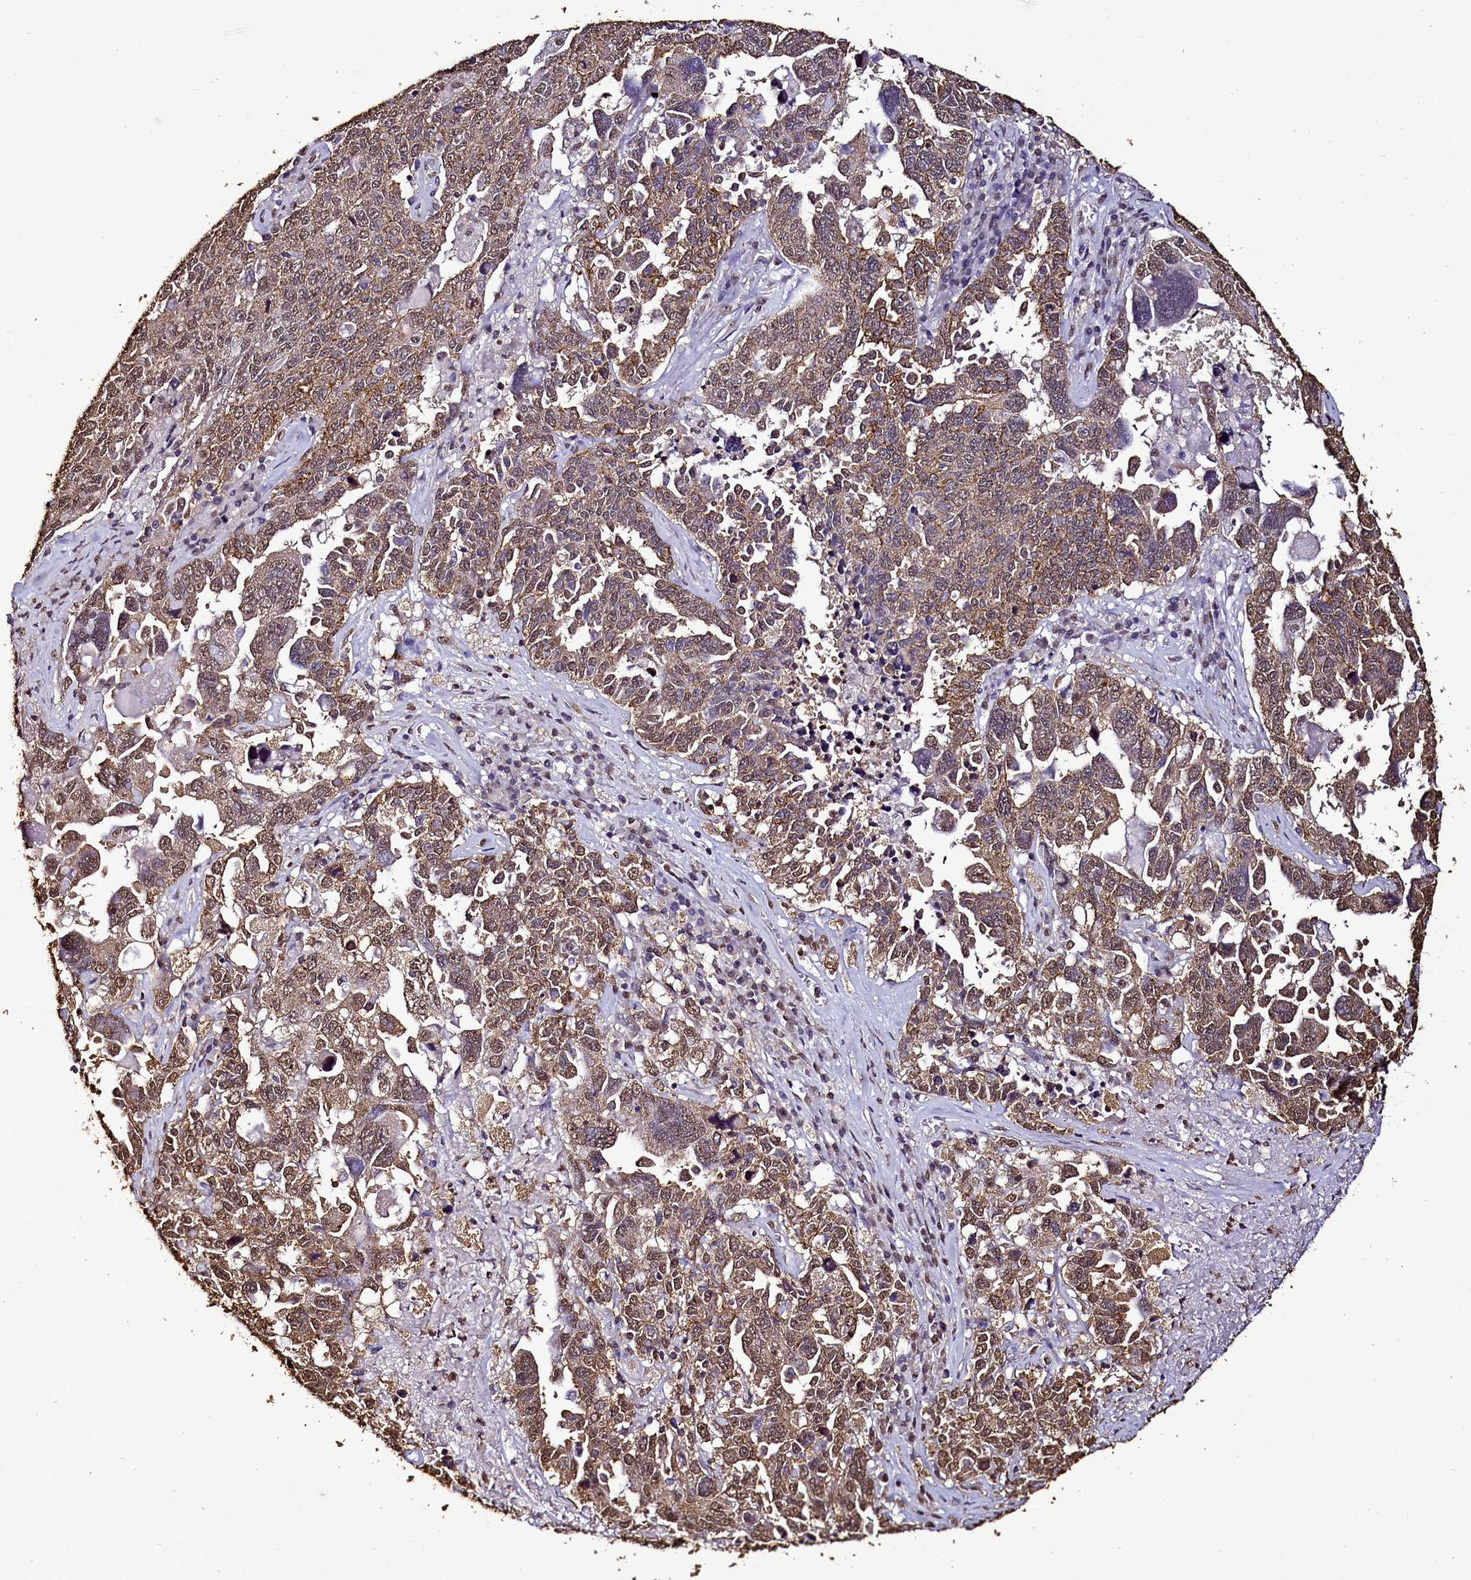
{"staining": {"intensity": "moderate", "quantity": ">75%", "location": "cytoplasmic/membranous,nuclear"}, "tissue": "ovarian cancer", "cell_type": "Tumor cells", "image_type": "cancer", "snomed": [{"axis": "morphology", "description": "Carcinoma, endometroid"}, {"axis": "topography", "description": "Ovary"}], "caption": "IHC of ovarian cancer displays medium levels of moderate cytoplasmic/membranous and nuclear positivity in about >75% of tumor cells.", "gene": "TRIP6", "patient": {"sex": "female", "age": 62}}